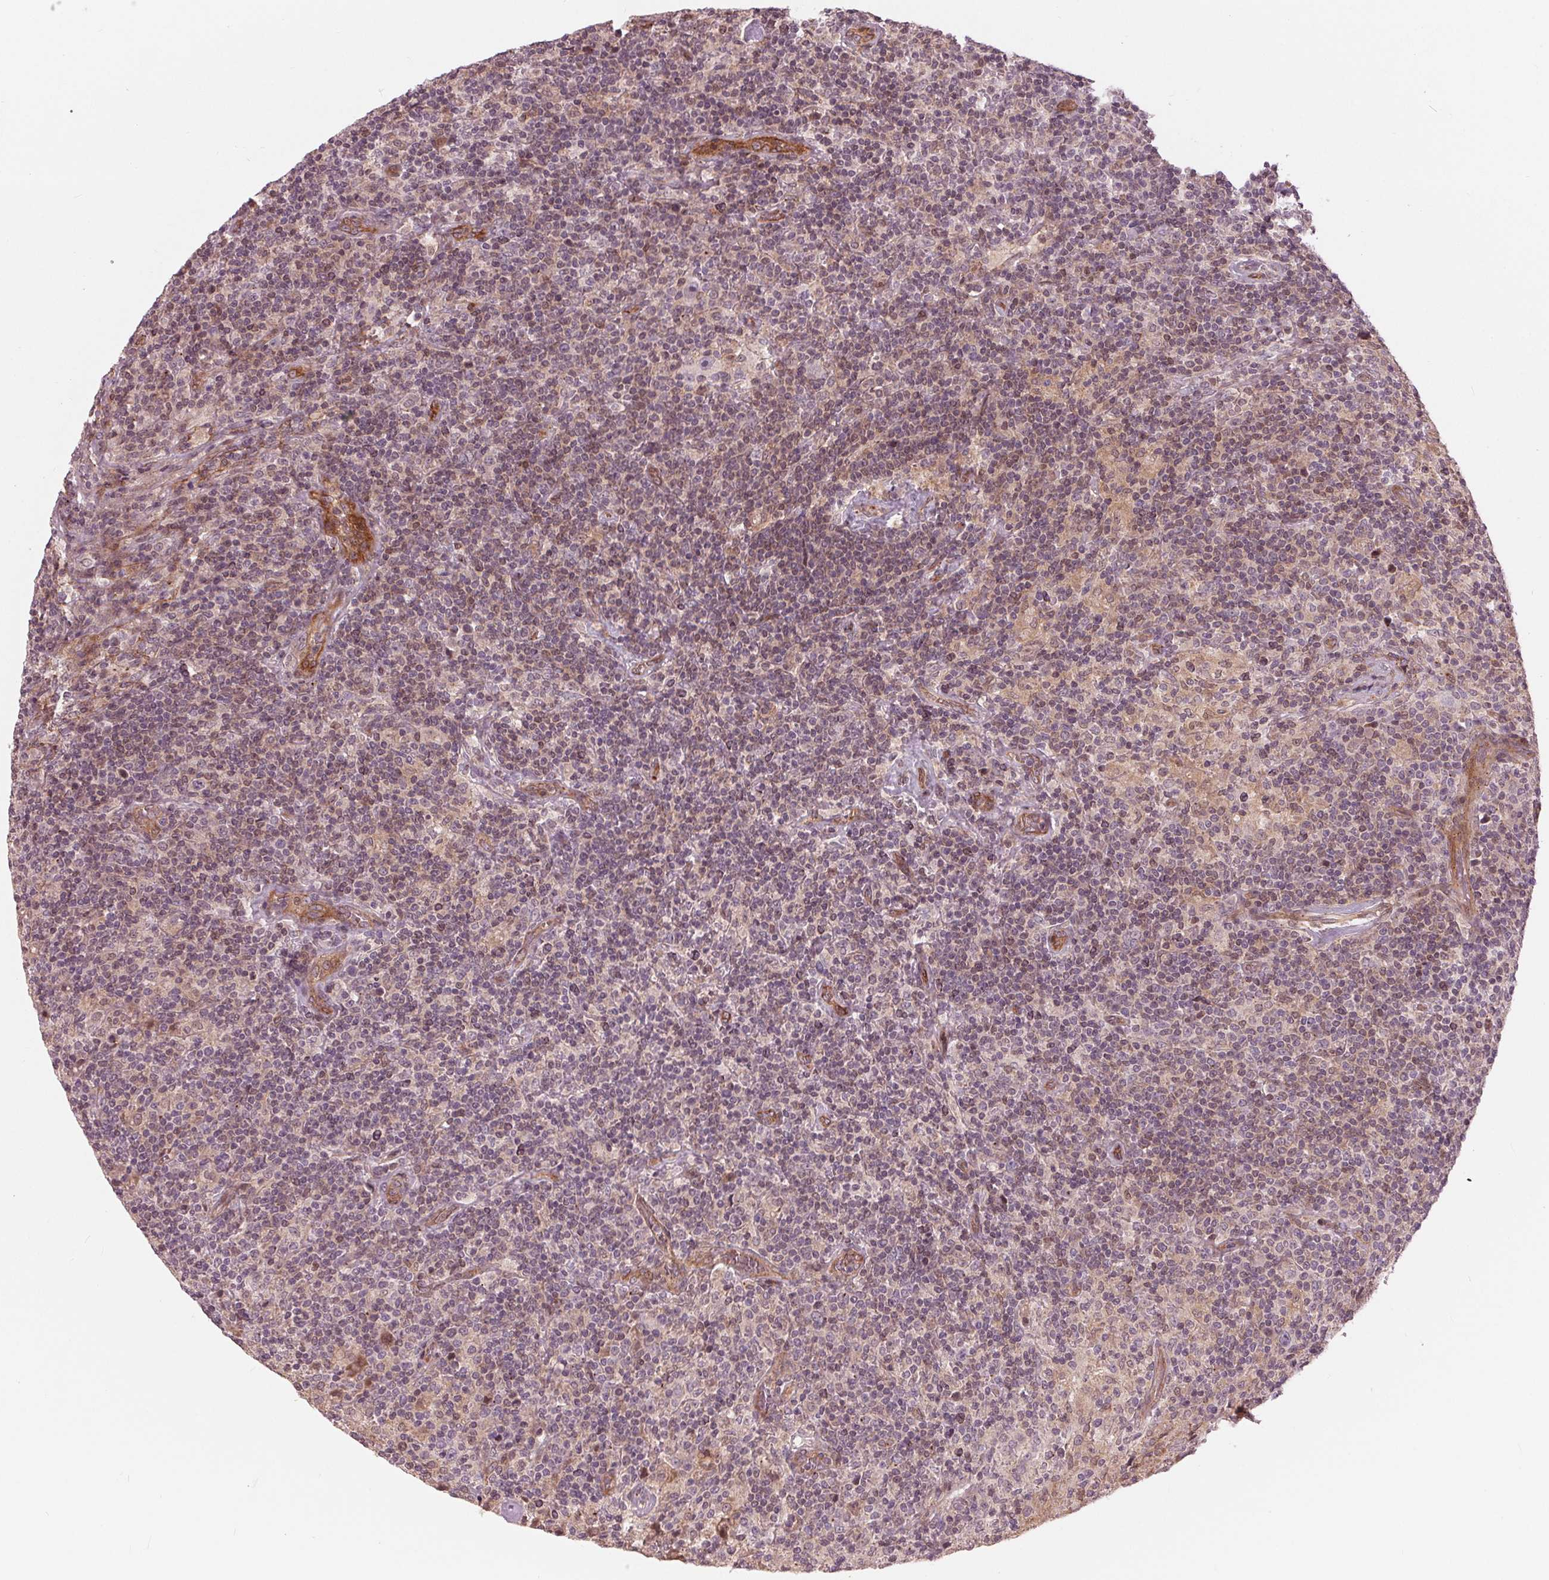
{"staining": {"intensity": "negative", "quantity": "none", "location": "none"}, "tissue": "lymphoma", "cell_type": "Tumor cells", "image_type": "cancer", "snomed": [{"axis": "morphology", "description": "Hodgkin's disease, NOS"}, {"axis": "topography", "description": "Lymph node"}], "caption": "There is no significant positivity in tumor cells of lymphoma. (DAB IHC, high magnification).", "gene": "TXNIP", "patient": {"sex": "male", "age": 70}}